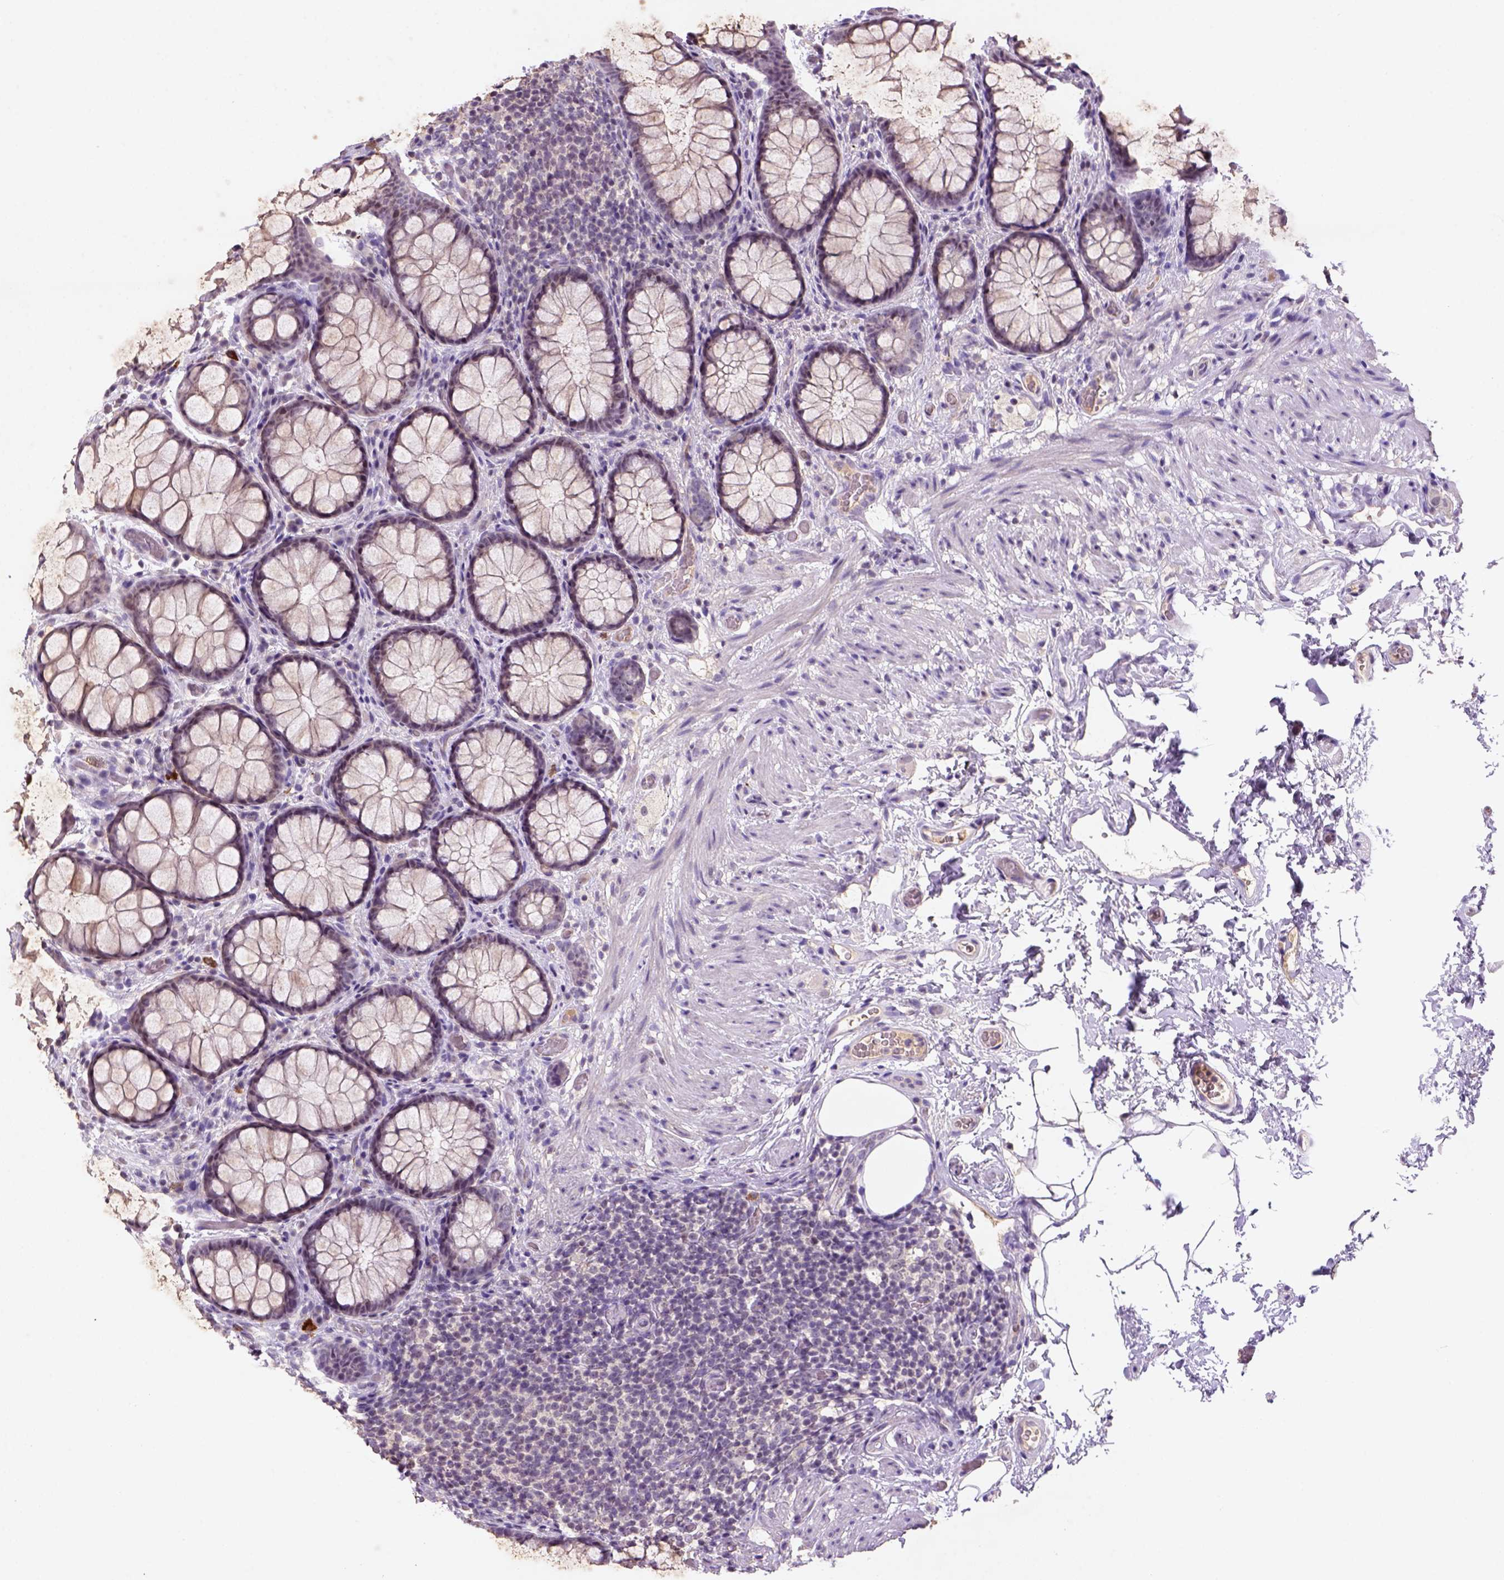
{"staining": {"intensity": "weak", "quantity": "25%-75%", "location": "cytoplasmic/membranous,nuclear"}, "tissue": "rectum", "cell_type": "Glandular cells", "image_type": "normal", "snomed": [{"axis": "morphology", "description": "Normal tissue, NOS"}, {"axis": "topography", "description": "Rectum"}], "caption": "DAB immunohistochemical staining of benign human rectum reveals weak cytoplasmic/membranous,nuclear protein positivity in approximately 25%-75% of glandular cells. The staining was performed using DAB (3,3'-diaminobenzidine) to visualize the protein expression in brown, while the nuclei were stained in blue with hematoxylin (Magnification: 20x).", "gene": "SCML4", "patient": {"sex": "female", "age": 62}}